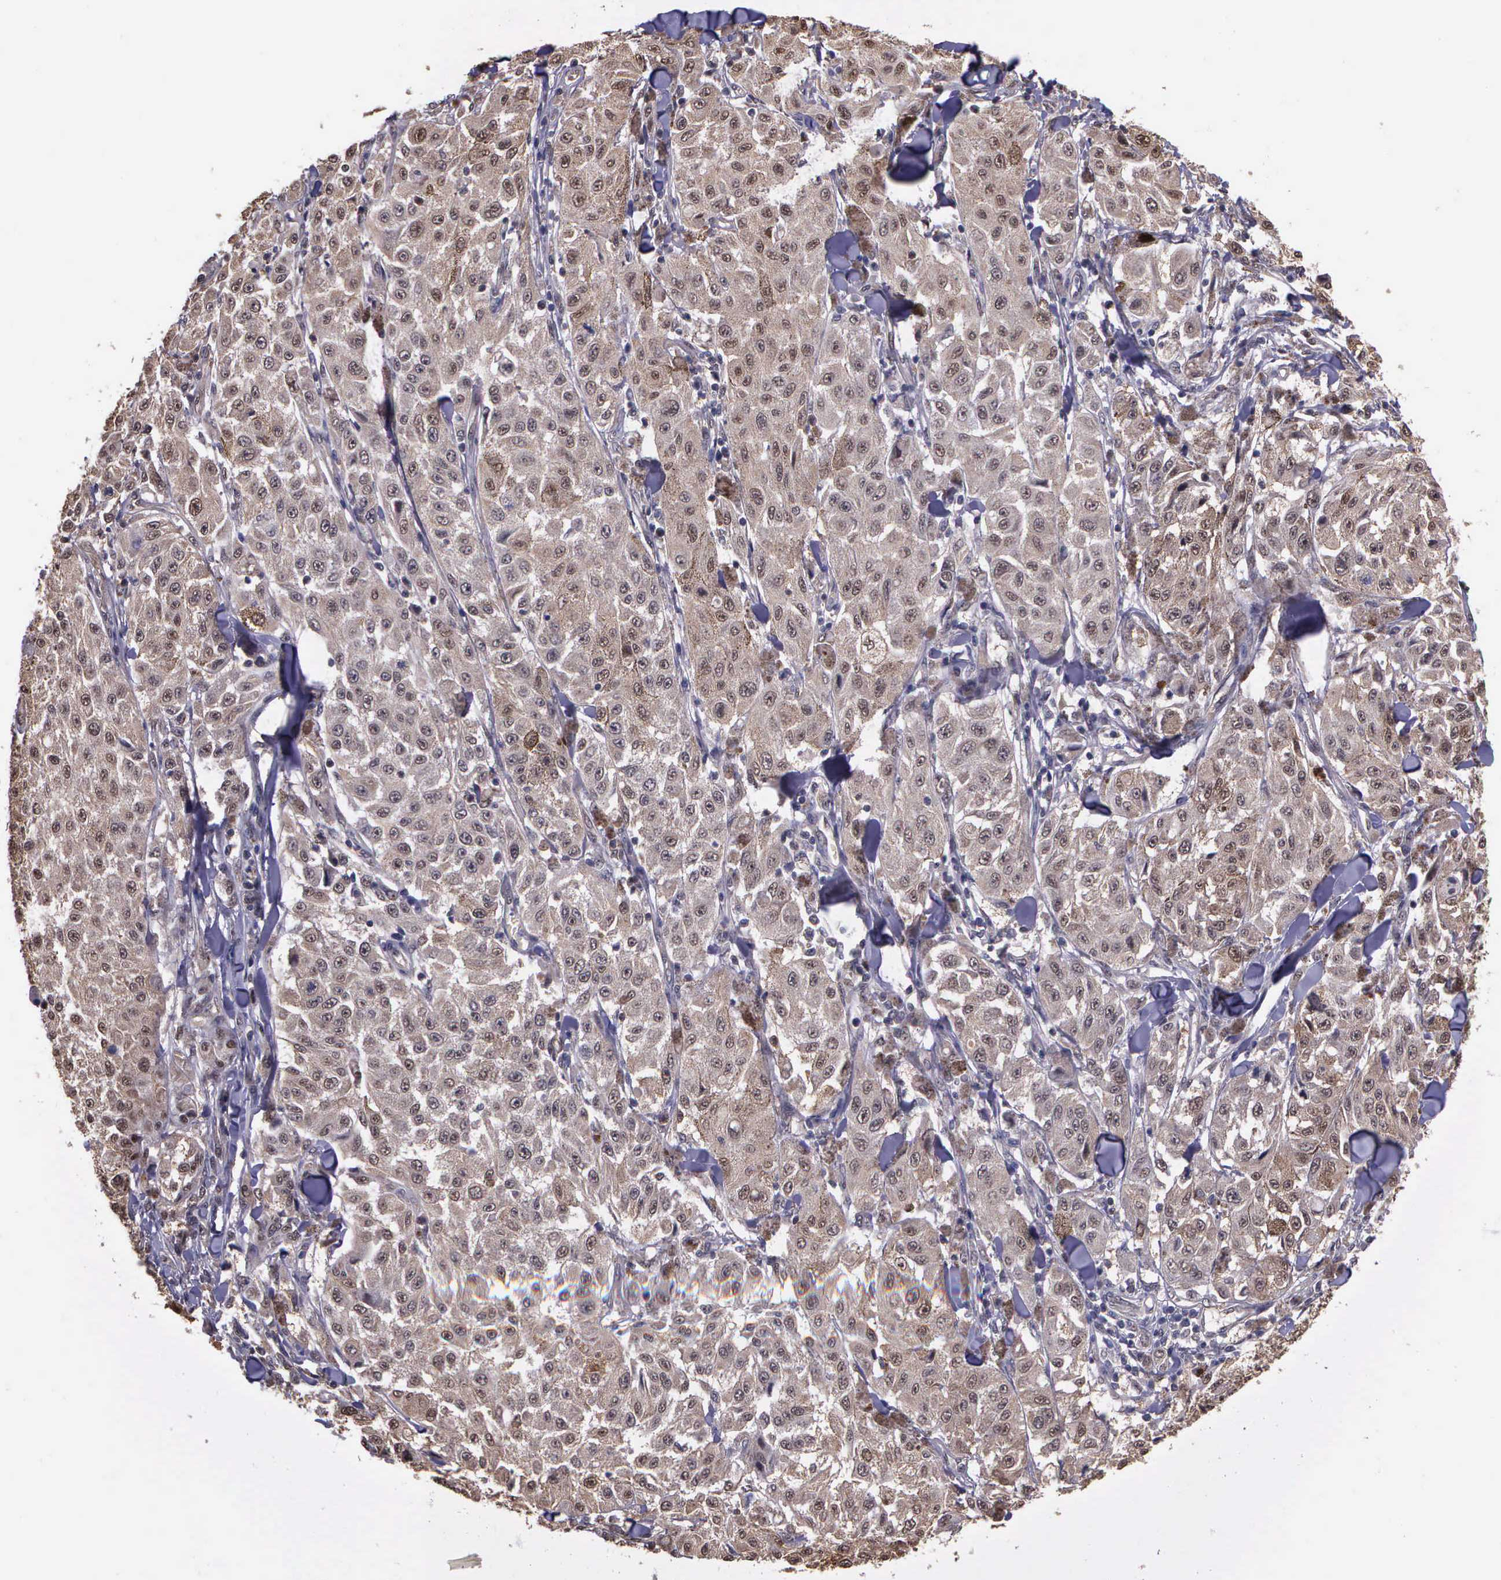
{"staining": {"intensity": "weak", "quantity": ">75%", "location": "cytoplasmic/membranous,nuclear"}, "tissue": "melanoma", "cell_type": "Tumor cells", "image_type": "cancer", "snomed": [{"axis": "morphology", "description": "Malignant melanoma, NOS"}, {"axis": "topography", "description": "Skin"}], "caption": "Human melanoma stained with a brown dye demonstrates weak cytoplasmic/membranous and nuclear positive positivity in about >75% of tumor cells.", "gene": "PSMC1", "patient": {"sex": "female", "age": 64}}